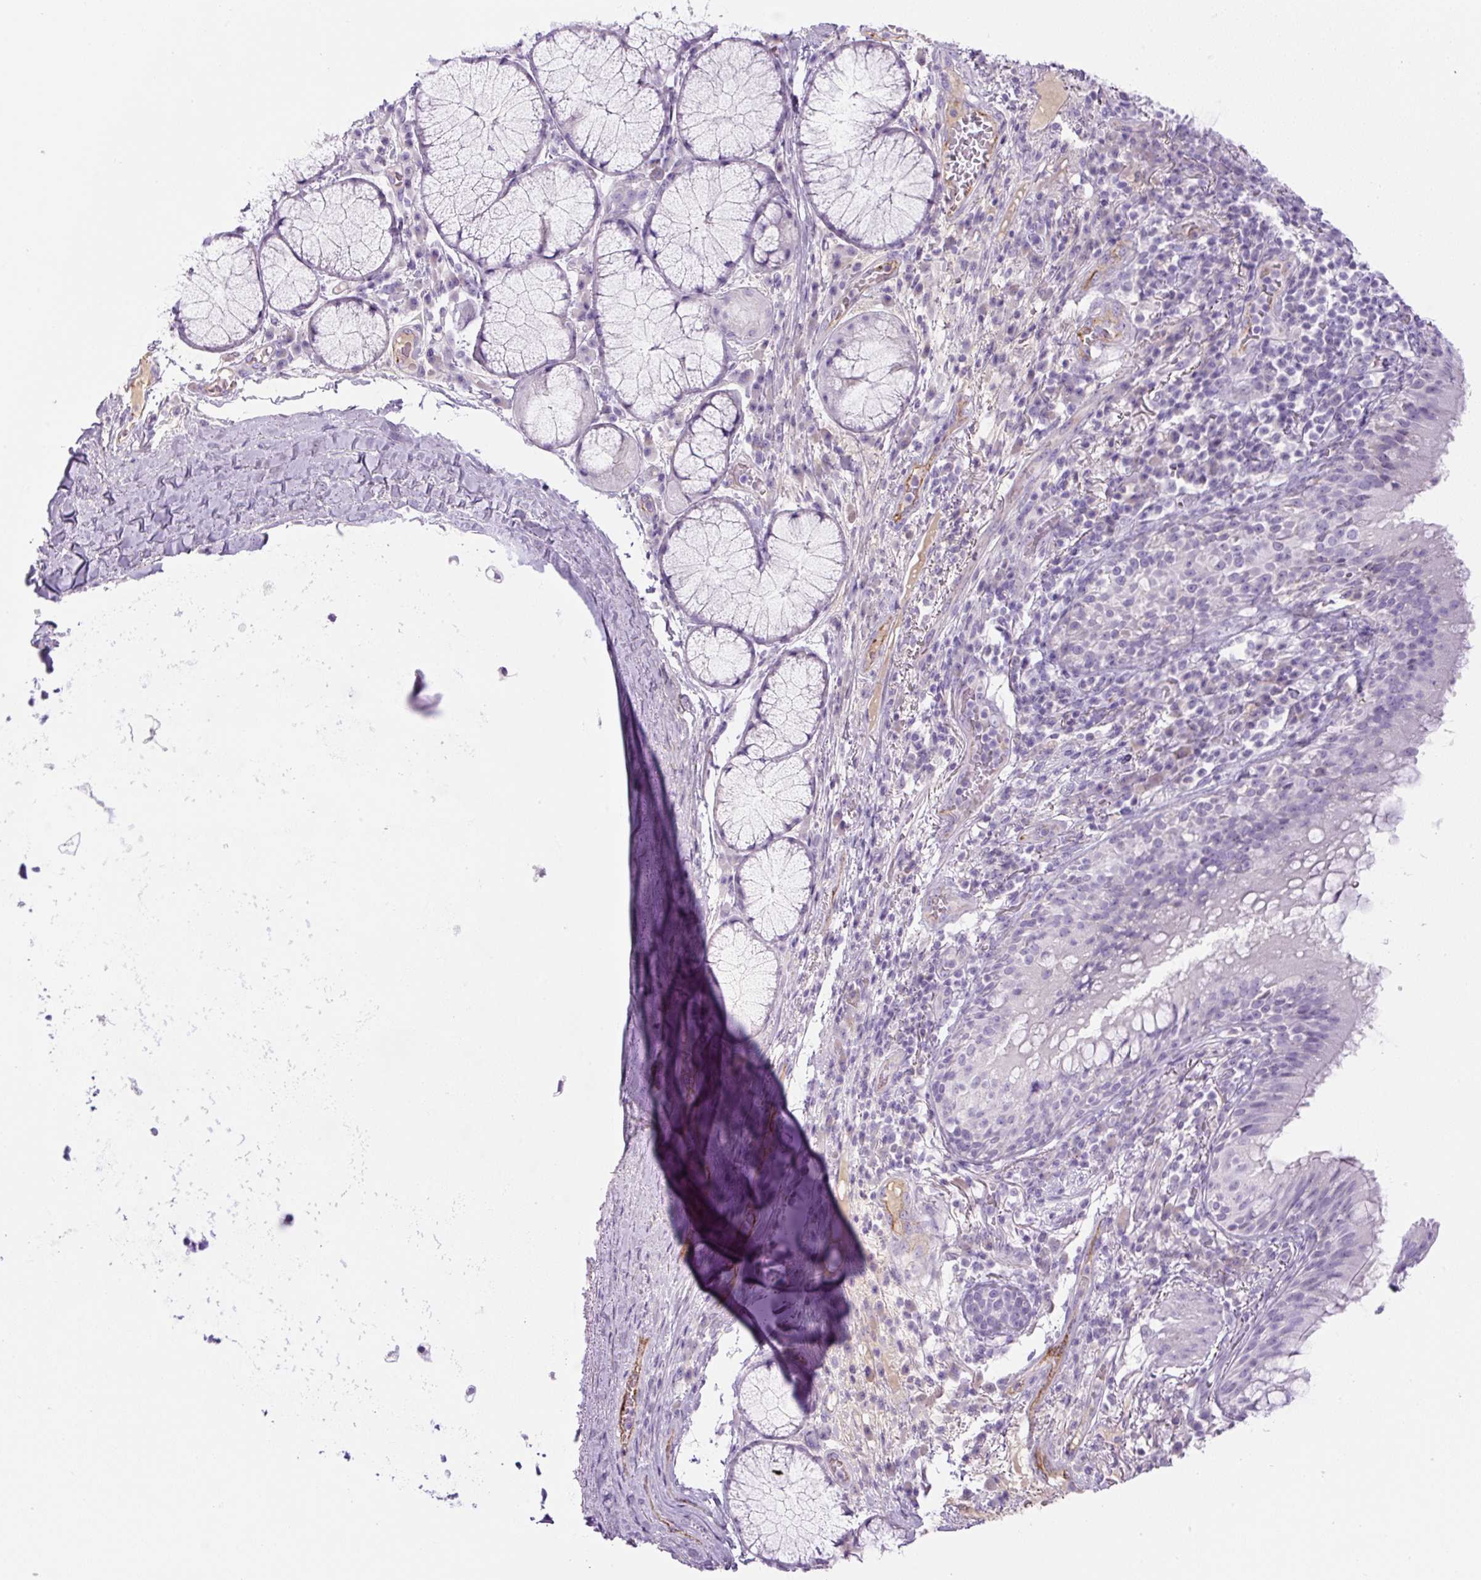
{"staining": {"intensity": "negative", "quantity": "none", "location": "none"}, "tissue": "bronchus", "cell_type": "Respiratory epithelial cells", "image_type": "normal", "snomed": [{"axis": "morphology", "description": "Normal tissue, NOS"}, {"axis": "topography", "description": "Cartilage tissue"}, {"axis": "topography", "description": "Bronchus"}], "caption": "DAB immunohistochemical staining of benign bronchus reveals no significant staining in respiratory epithelial cells. (Immunohistochemistry, brightfield microscopy, high magnification).", "gene": "RSPO4", "patient": {"sex": "male", "age": 56}}